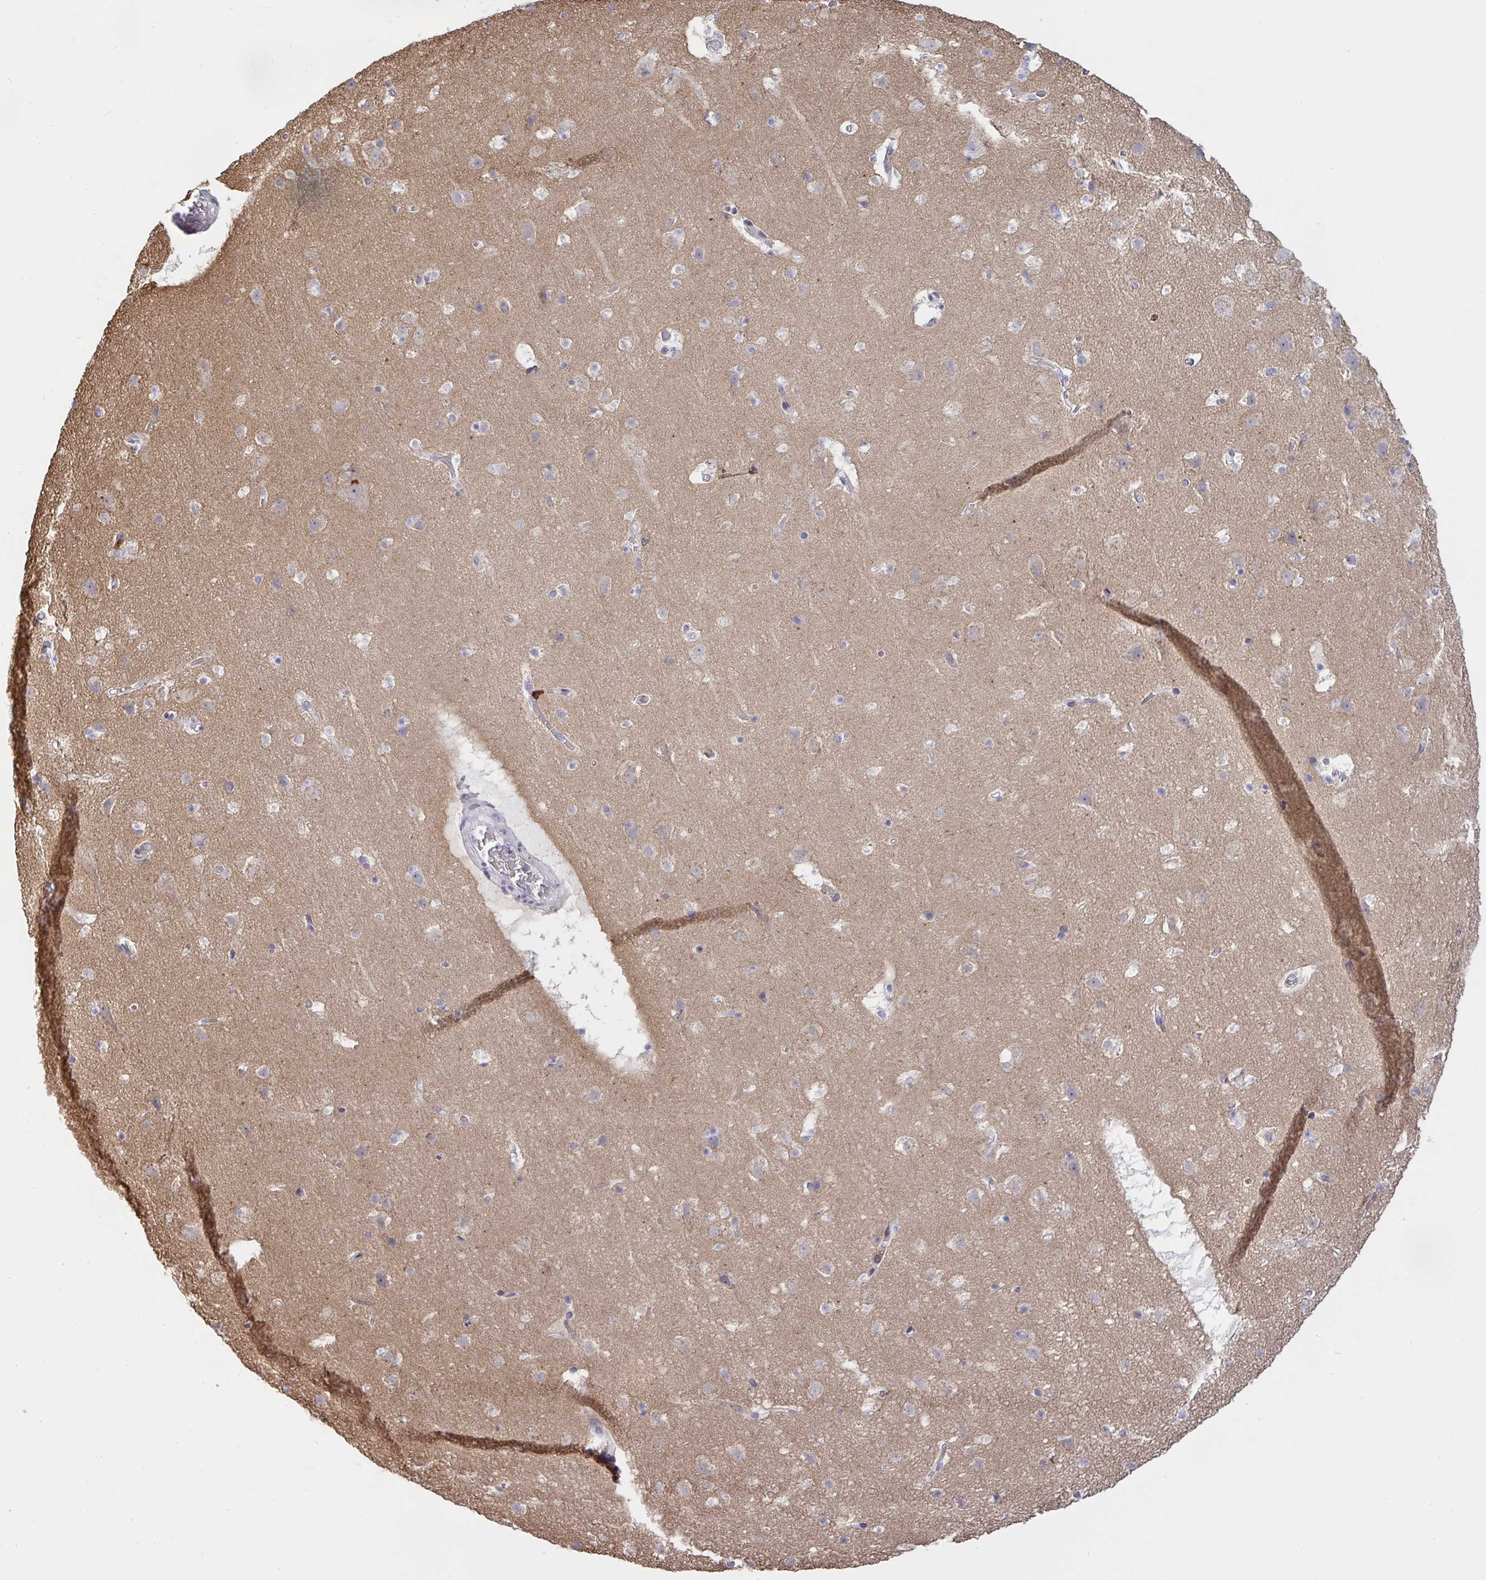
{"staining": {"intensity": "negative", "quantity": "none", "location": "none"}, "tissue": "cerebral cortex", "cell_type": "Endothelial cells", "image_type": "normal", "snomed": [{"axis": "morphology", "description": "Normal tissue, NOS"}, {"axis": "topography", "description": "Cerebral cortex"}], "caption": "This is an immunohistochemistry photomicrograph of unremarkable cerebral cortex. There is no positivity in endothelial cells.", "gene": "ZNF554", "patient": {"sex": "female", "age": 42}}